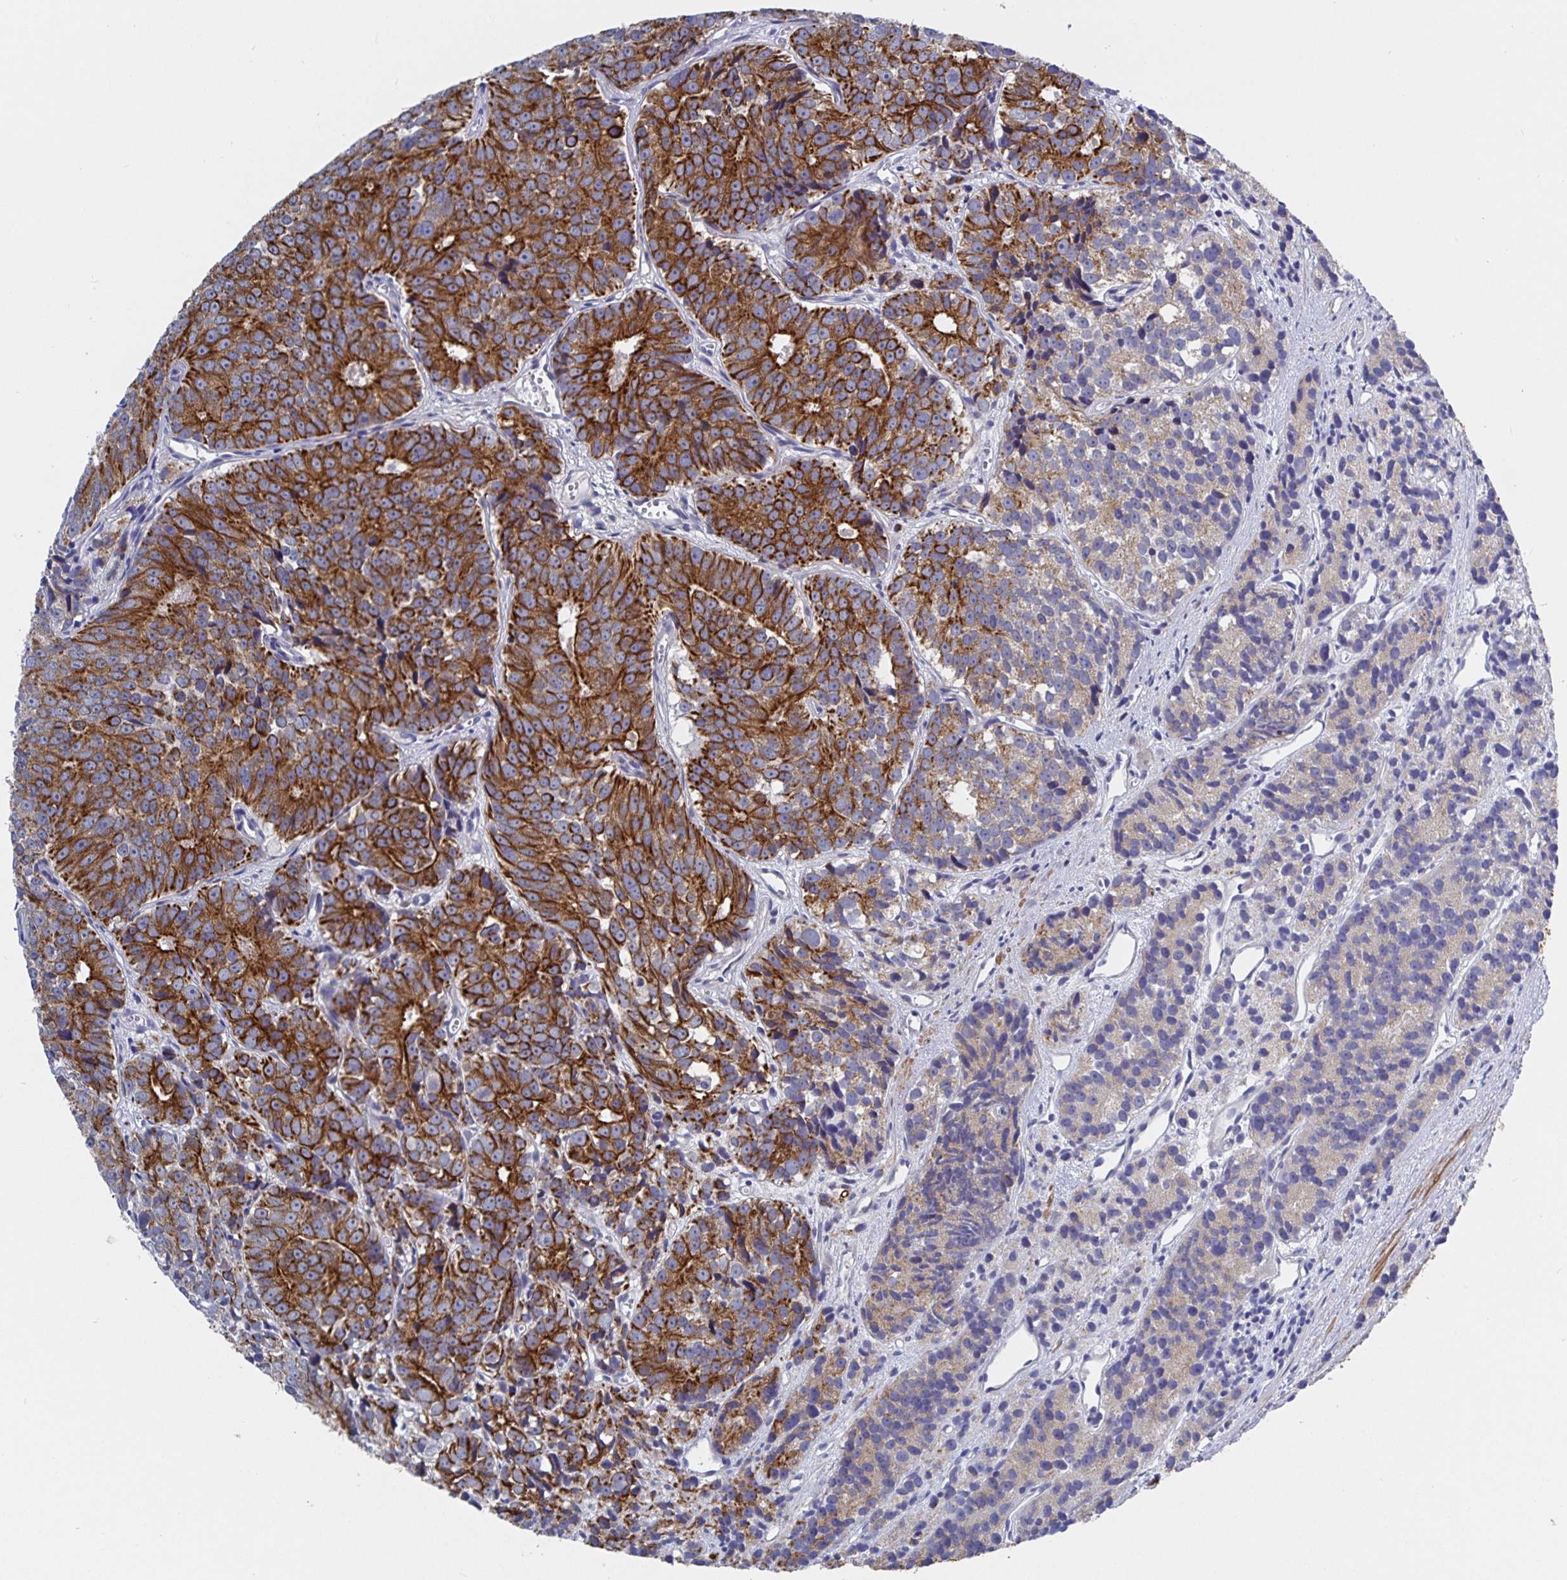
{"staining": {"intensity": "strong", "quantity": "25%-75%", "location": "cytoplasmic/membranous"}, "tissue": "prostate cancer", "cell_type": "Tumor cells", "image_type": "cancer", "snomed": [{"axis": "morphology", "description": "Adenocarcinoma, High grade"}, {"axis": "topography", "description": "Prostate"}], "caption": "Immunohistochemical staining of prostate high-grade adenocarcinoma demonstrates high levels of strong cytoplasmic/membranous expression in approximately 25%-75% of tumor cells.", "gene": "ZIK1", "patient": {"sex": "male", "age": 77}}